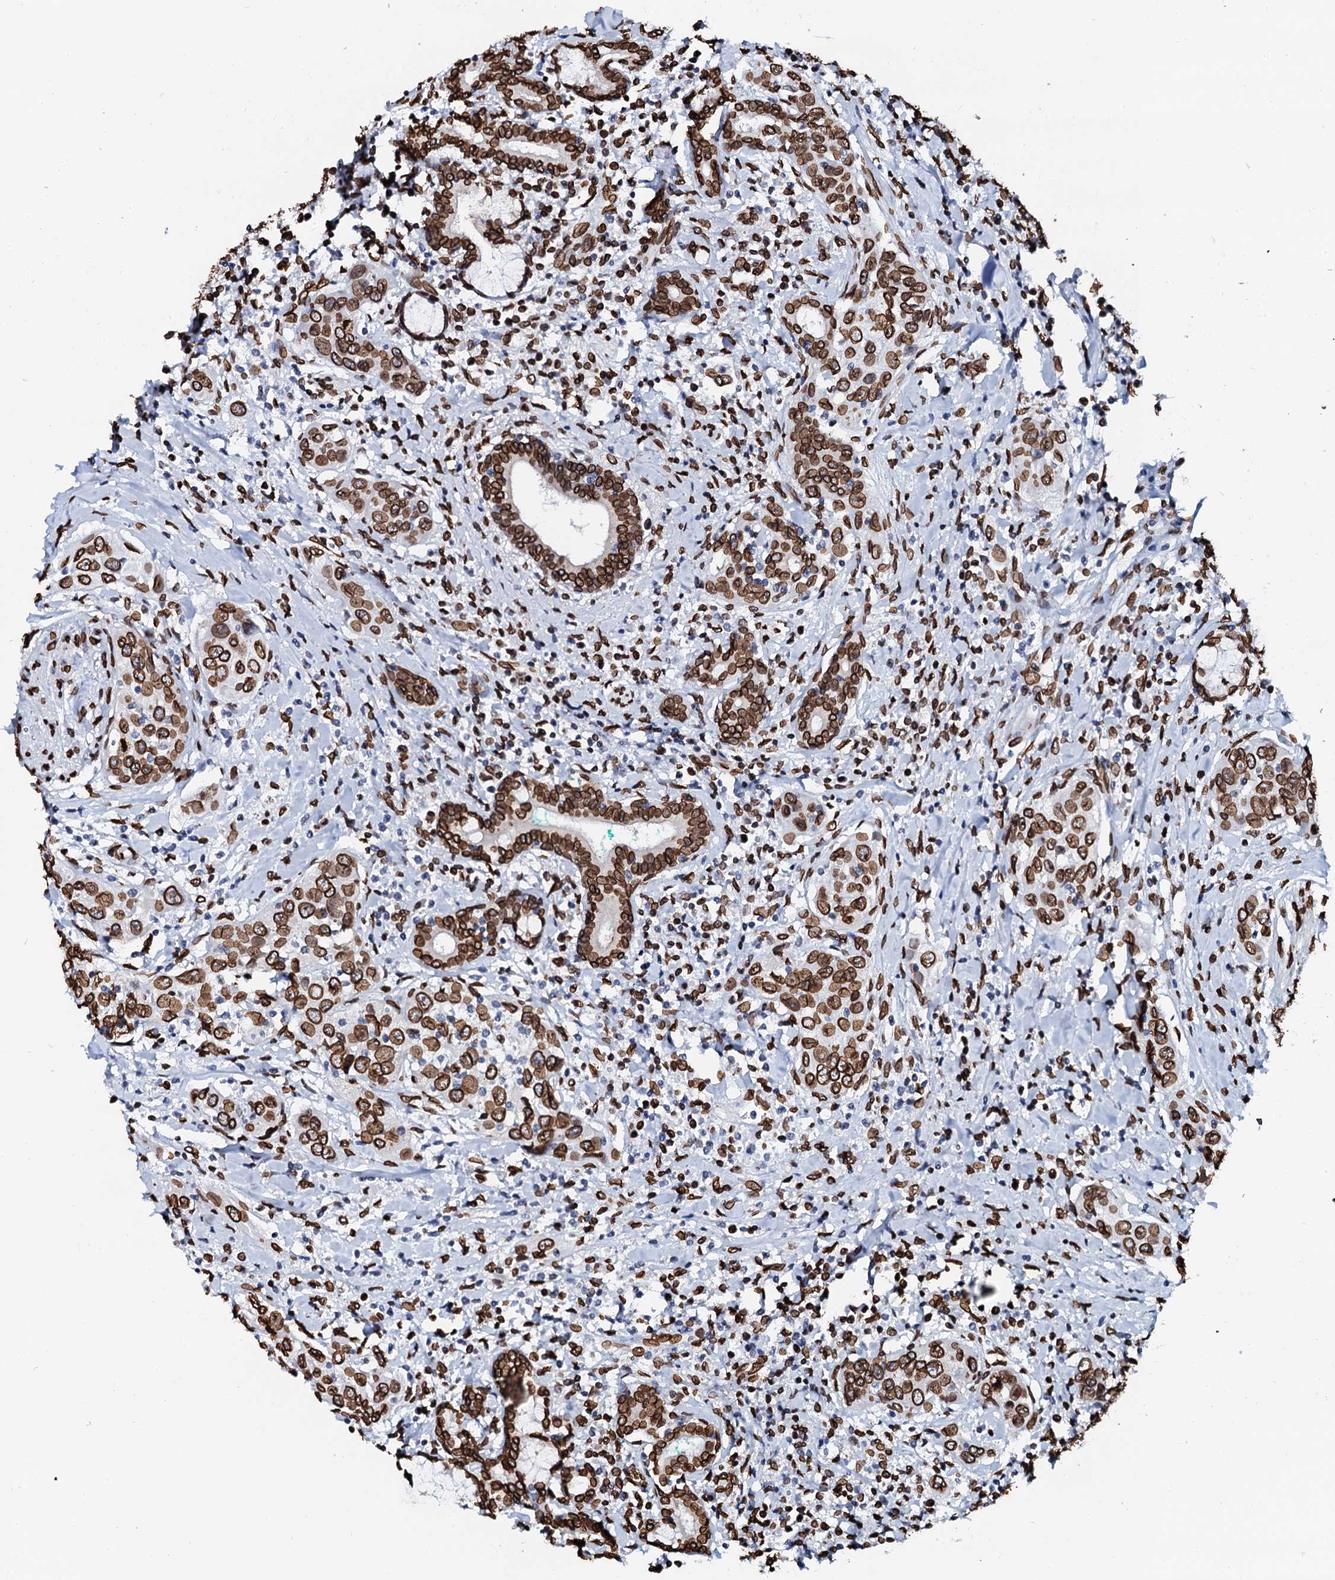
{"staining": {"intensity": "strong", "quantity": ">75%", "location": "cytoplasmic/membranous,nuclear"}, "tissue": "head and neck cancer", "cell_type": "Tumor cells", "image_type": "cancer", "snomed": [{"axis": "morphology", "description": "Squamous cell carcinoma, NOS"}, {"axis": "topography", "description": "Oral tissue"}, {"axis": "topography", "description": "Head-Neck"}], "caption": "IHC (DAB (3,3'-diaminobenzidine)) staining of human head and neck cancer reveals strong cytoplasmic/membranous and nuclear protein positivity in about >75% of tumor cells. Using DAB (3,3'-diaminobenzidine) (brown) and hematoxylin (blue) stains, captured at high magnification using brightfield microscopy.", "gene": "KATNAL2", "patient": {"sex": "female", "age": 50}}